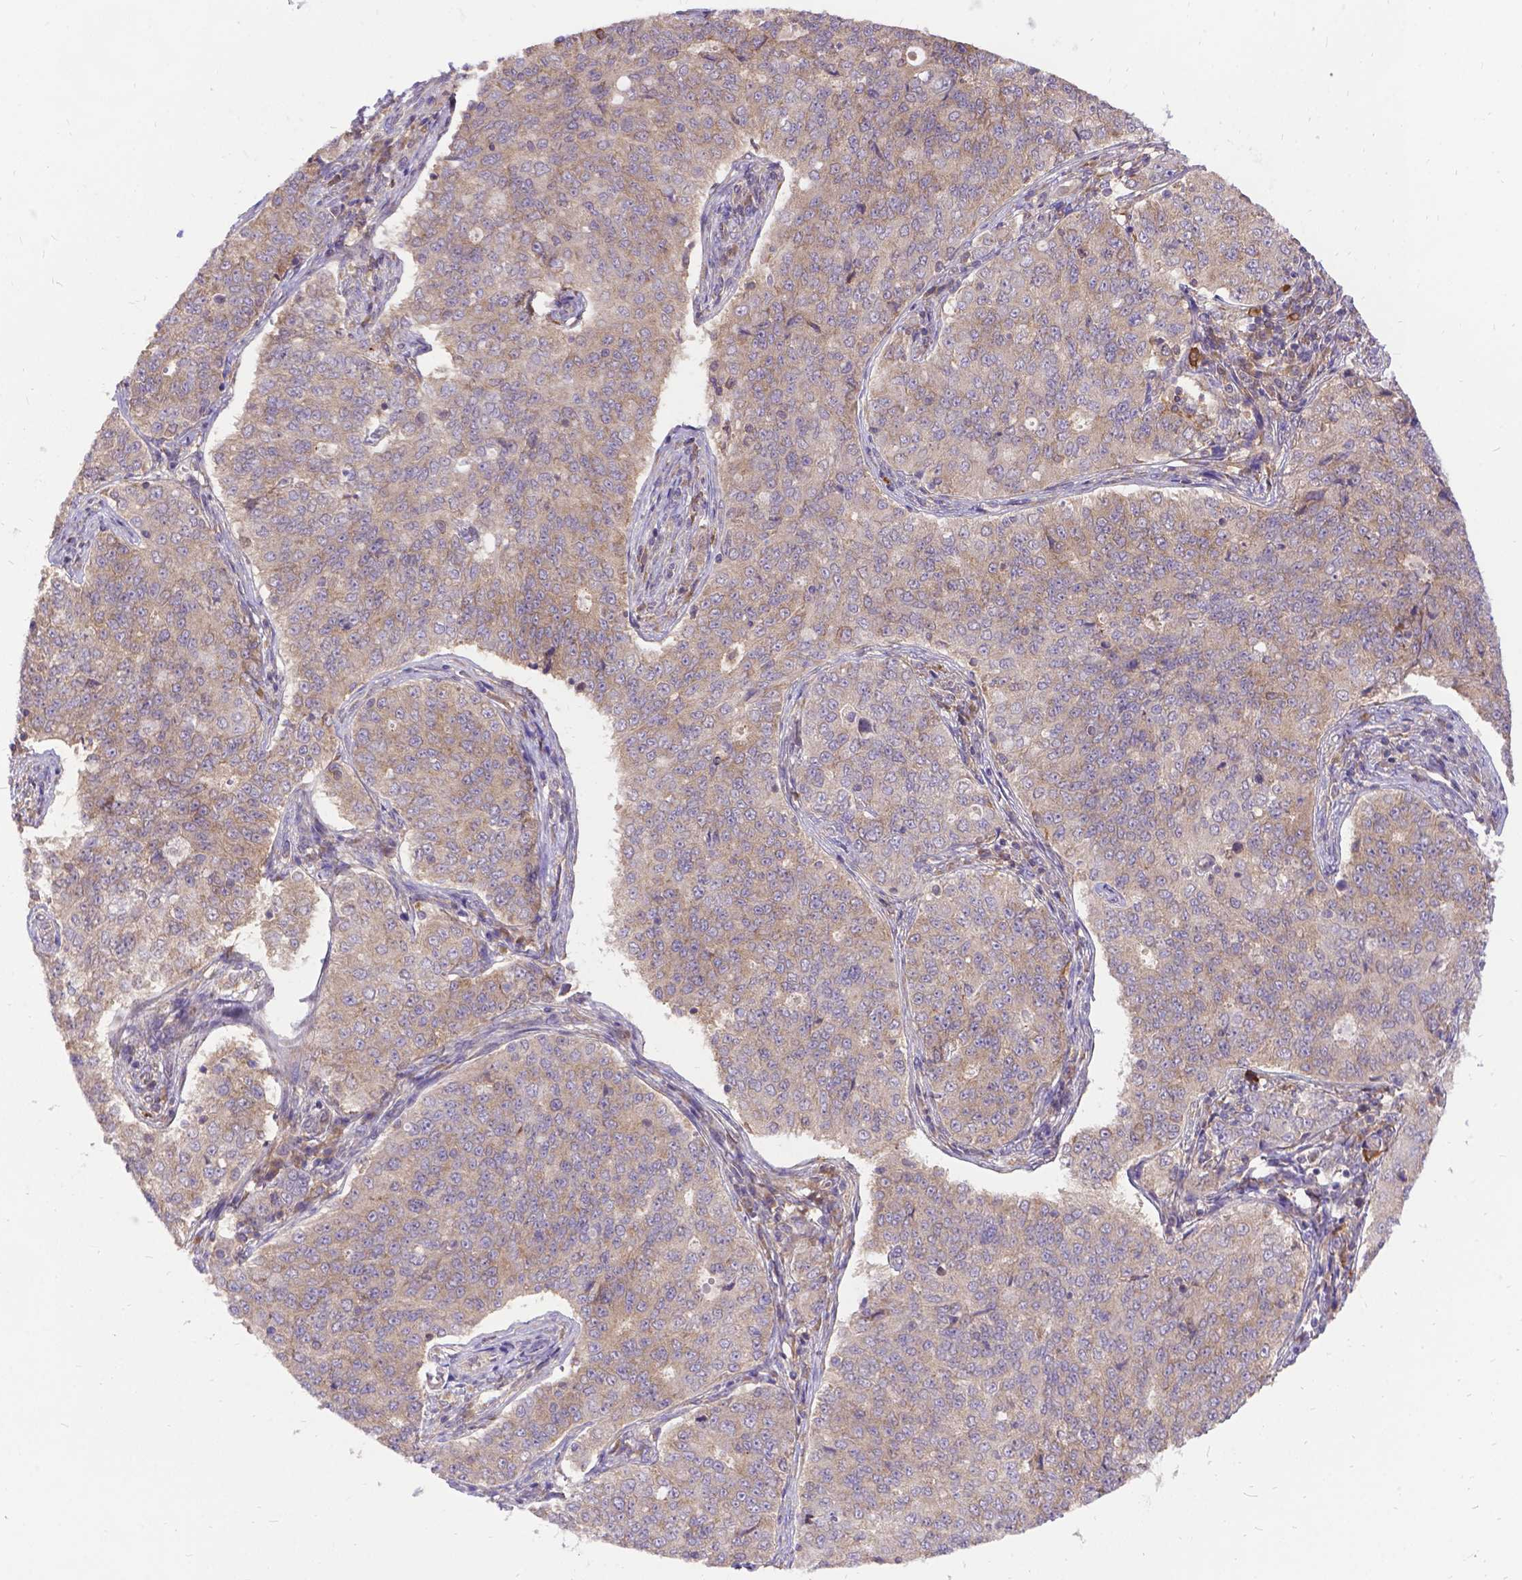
{"staining": {"intensity": "weak", "quantity": ">75%", "location": "cytoplasmic/membranous"}, "tissue": "endometrial cancer", "cell_type": "Tumor cells", "image_type": "cancer", "snomed": [{"axis": "morphology", "description": "Adenocarcinoma, NOS"}, {"axis": "topography", "description": "Endometrium"}], "caption": "Adenocarcinoma (endometrial) stained with DAB immunohistochemistry (IHC) shows low levels of weak cytoplasmic/membranous positivity in approximately >75% of tumor cells.", "gene": "DENND6A", "patient": {"sex": "female", "age": 43}}